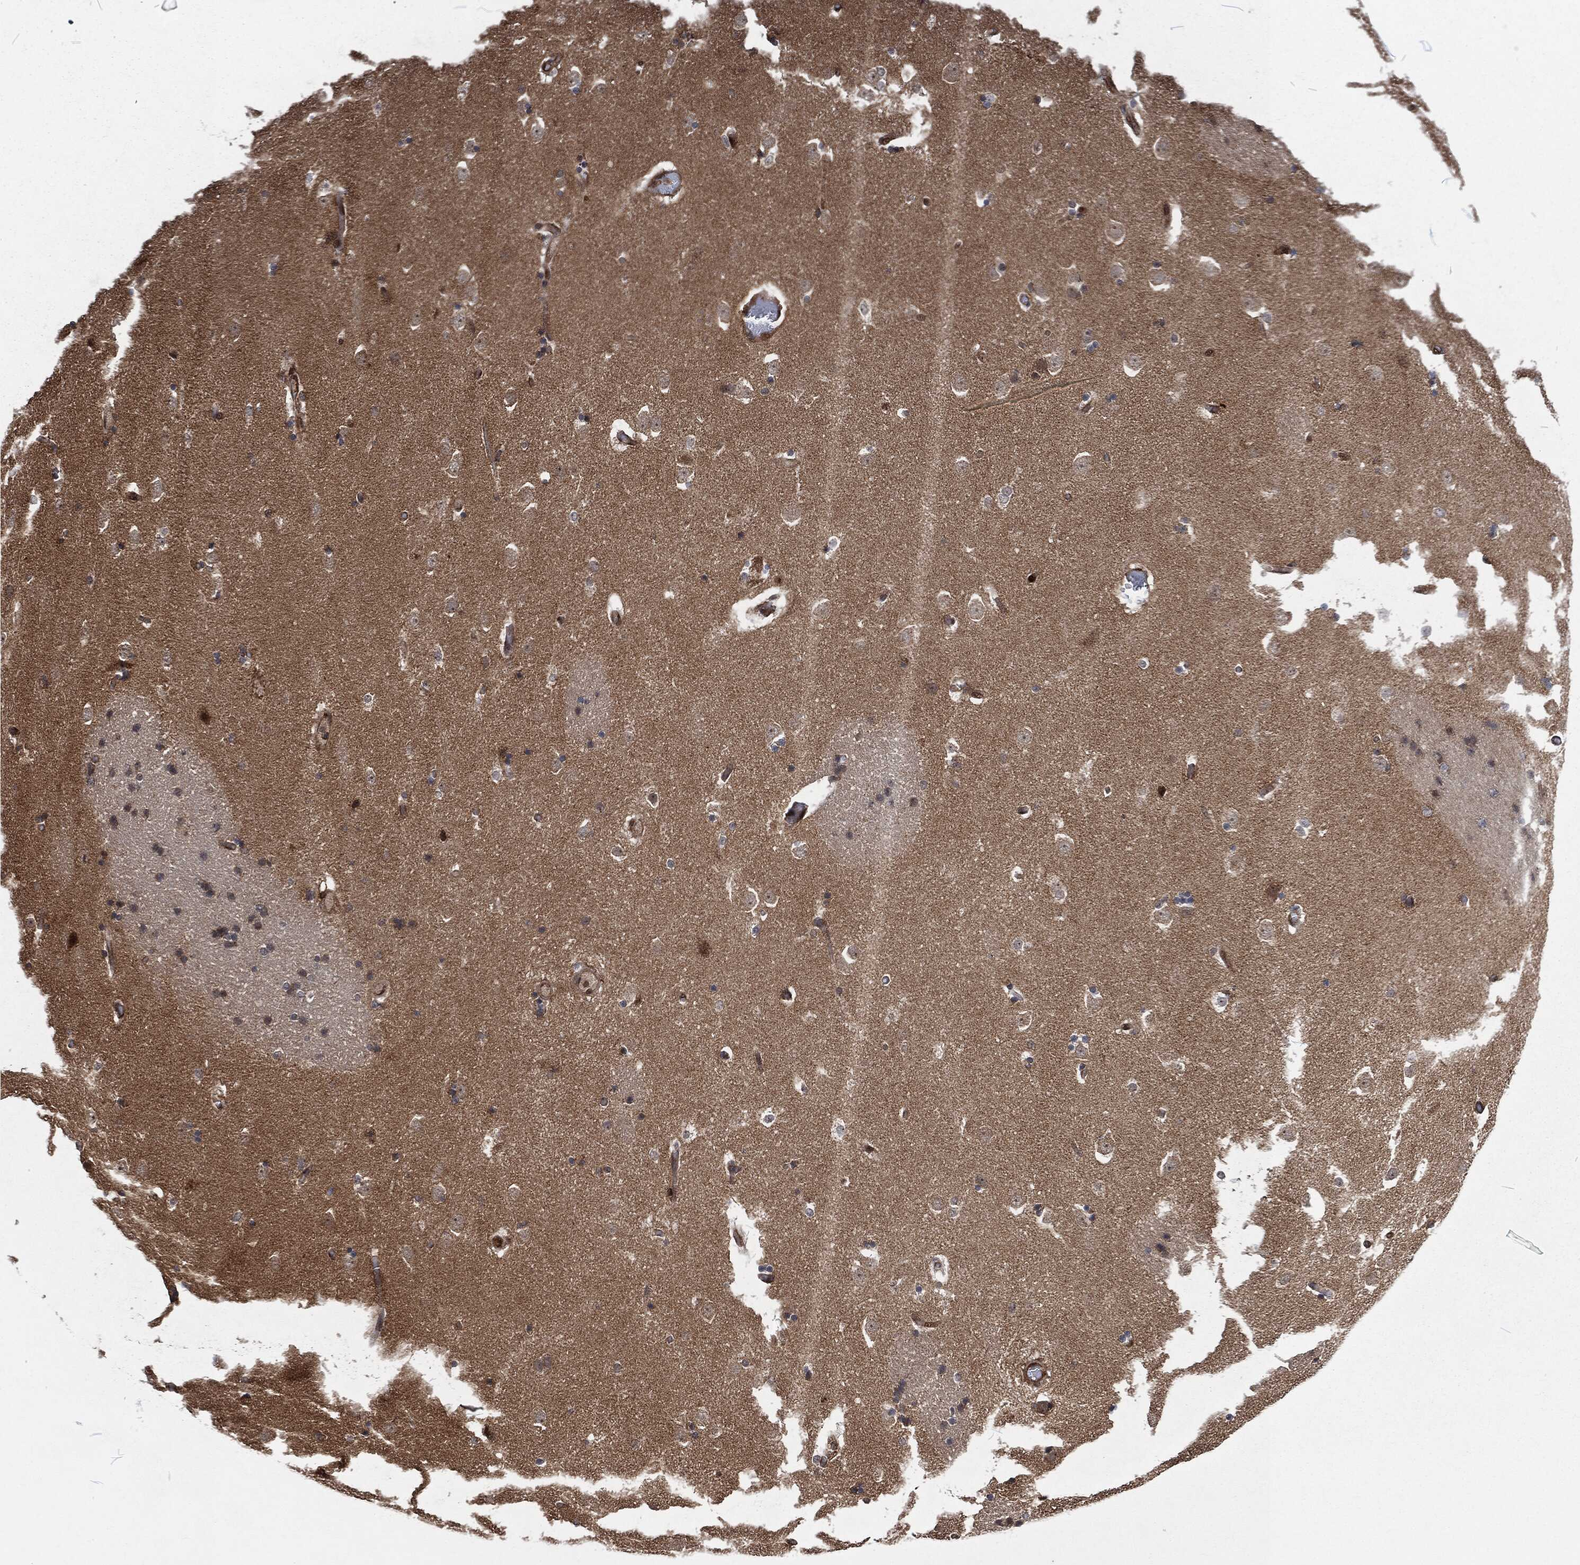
{"staining": {"intensity": "negative", "quantity": "none", "location": "none"}, "tissue": "caudate", "cell_type": "Glial cells", "image_type": "normal", "snomed": [{"axis": "morphology", "description": "Normal tissue, NOS"}, {"axis": "topography", "description": "Lateral ventricle wall"}], "caption": "IHC of unremarkable human caudate demonstrates no staining in glial cells.", "gene": "CMPK2", "patient": {"sex": "male", "age": 51}}